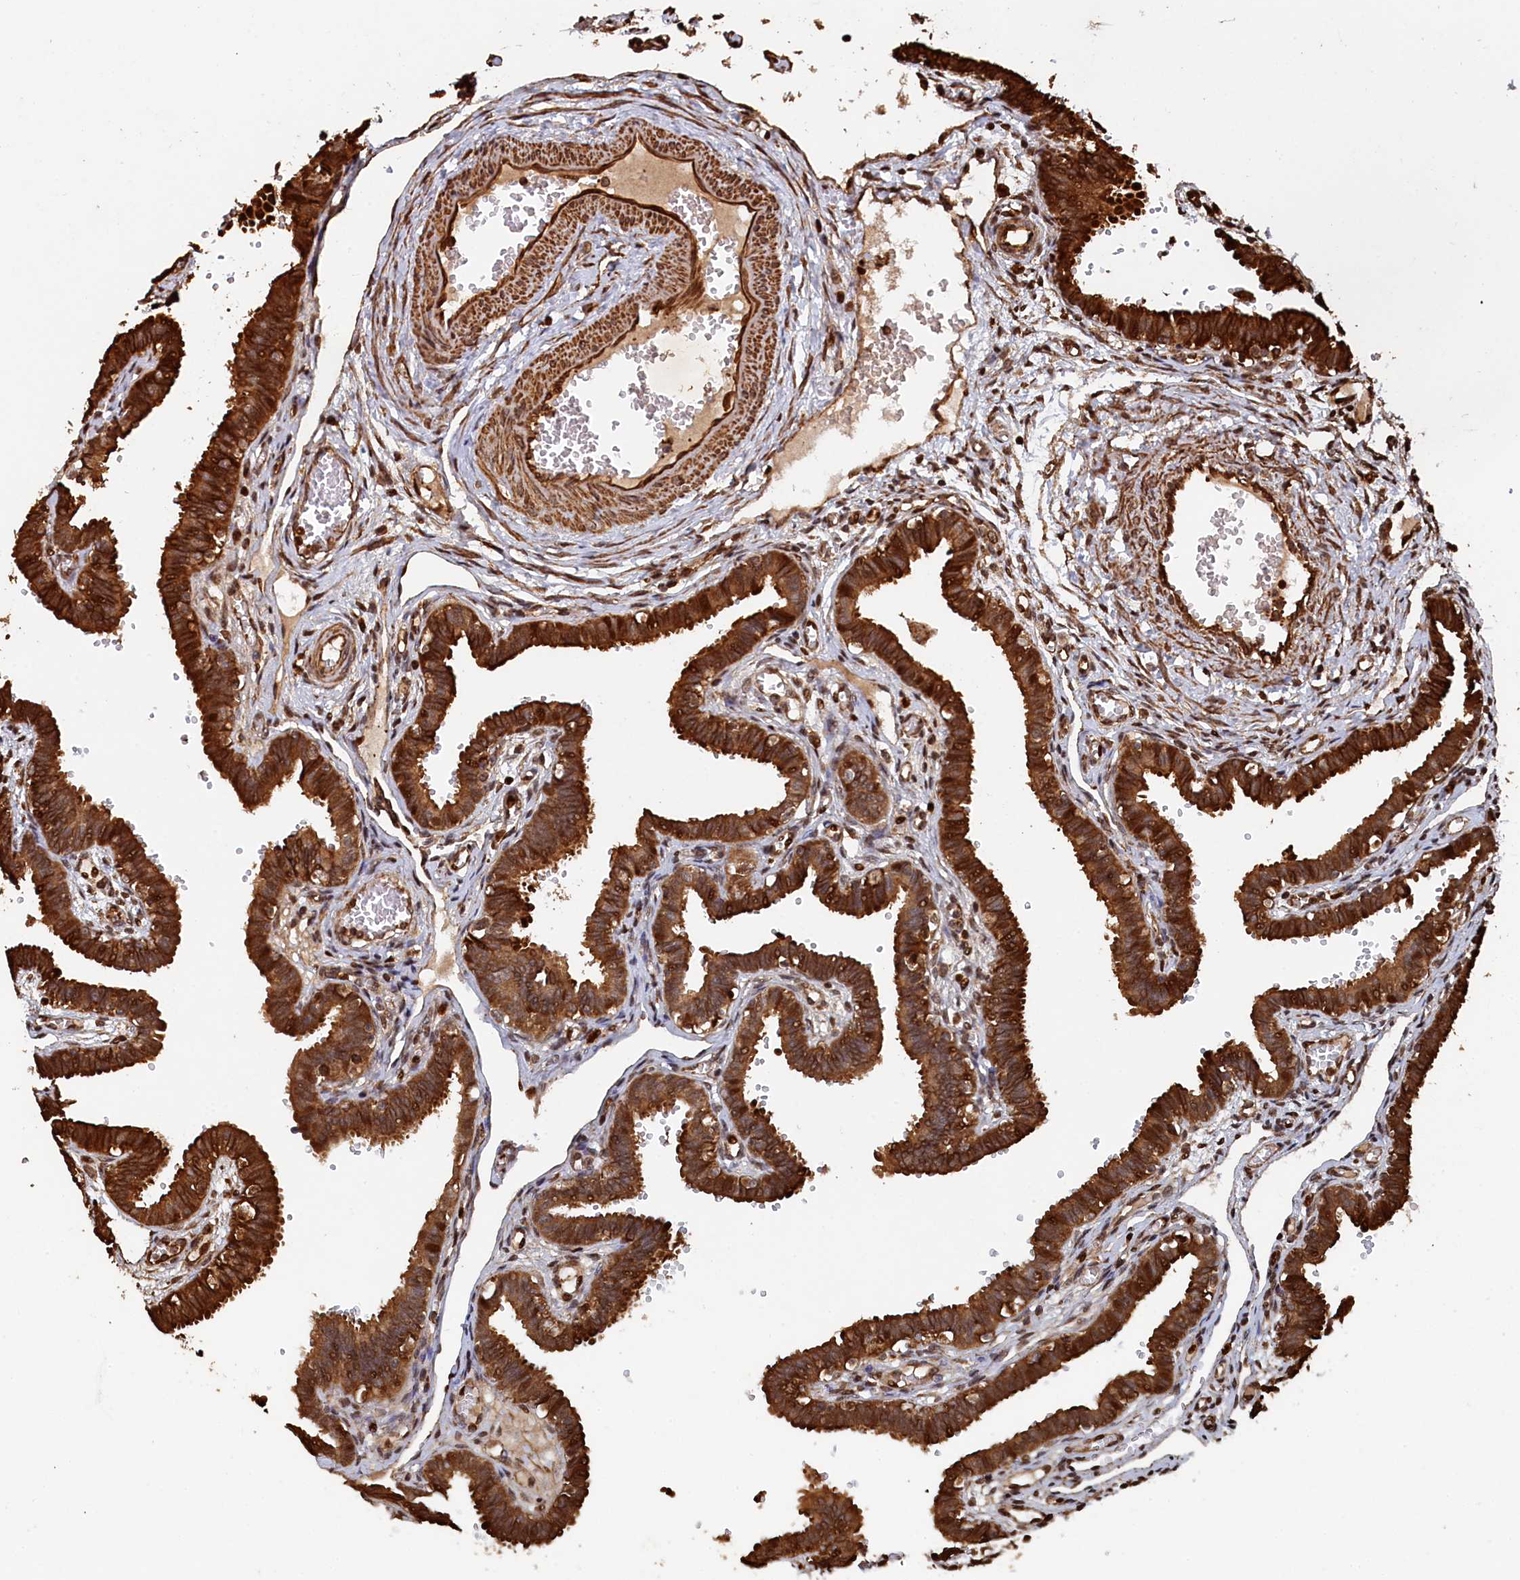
{"staining": {"intensity": "strong", "quantity": ">75%", "location": "cytoplasmic/membranous"}, "tissue": "fallopian tube", "cell_type": "Glandular cells", "image_type": "normal", "snomed": [{"axis": "morphology", "description": "Normal tissue, NOS"}, {"axis": "topography", "description": "Fallopian tube"}, {"axis": "topography", "description": "Placenta"}], "caption": "Immunohistochemistry photomicrograph of benign fallopian tube stained for a protein (brown), which displays high levels of strong cytoplasmic/membranous expression in about >75% of glandular cells.", "gene": "PIGN", "patient": {"sex": "female", "age": 32}}